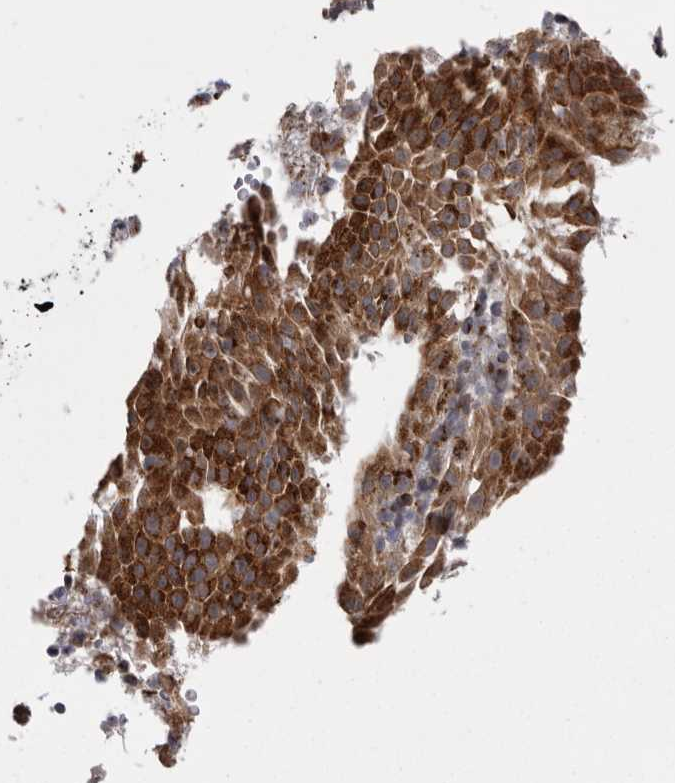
{"staining": {"intensity": "strong", "quantity": ">75%", "location": "cytoplasmic/membranous"}, "tissue": "endometrial cancer", "cell_type": "Tumor cells", "image_type": "cancer", "snomed": [{"axis": "morphology", "description": "Adenocarcinoma, NOS"}, {"axis": "topography", "description": "Endometrium"}], "caption": "Protein expression analysis of endometrial cancer (adenocarcinoma) displays strong cytoplasmic/membranous expression in about >75% of tumor cells.", "gene": "WDR47", "patient": {"sex": "female", "age": 51}}